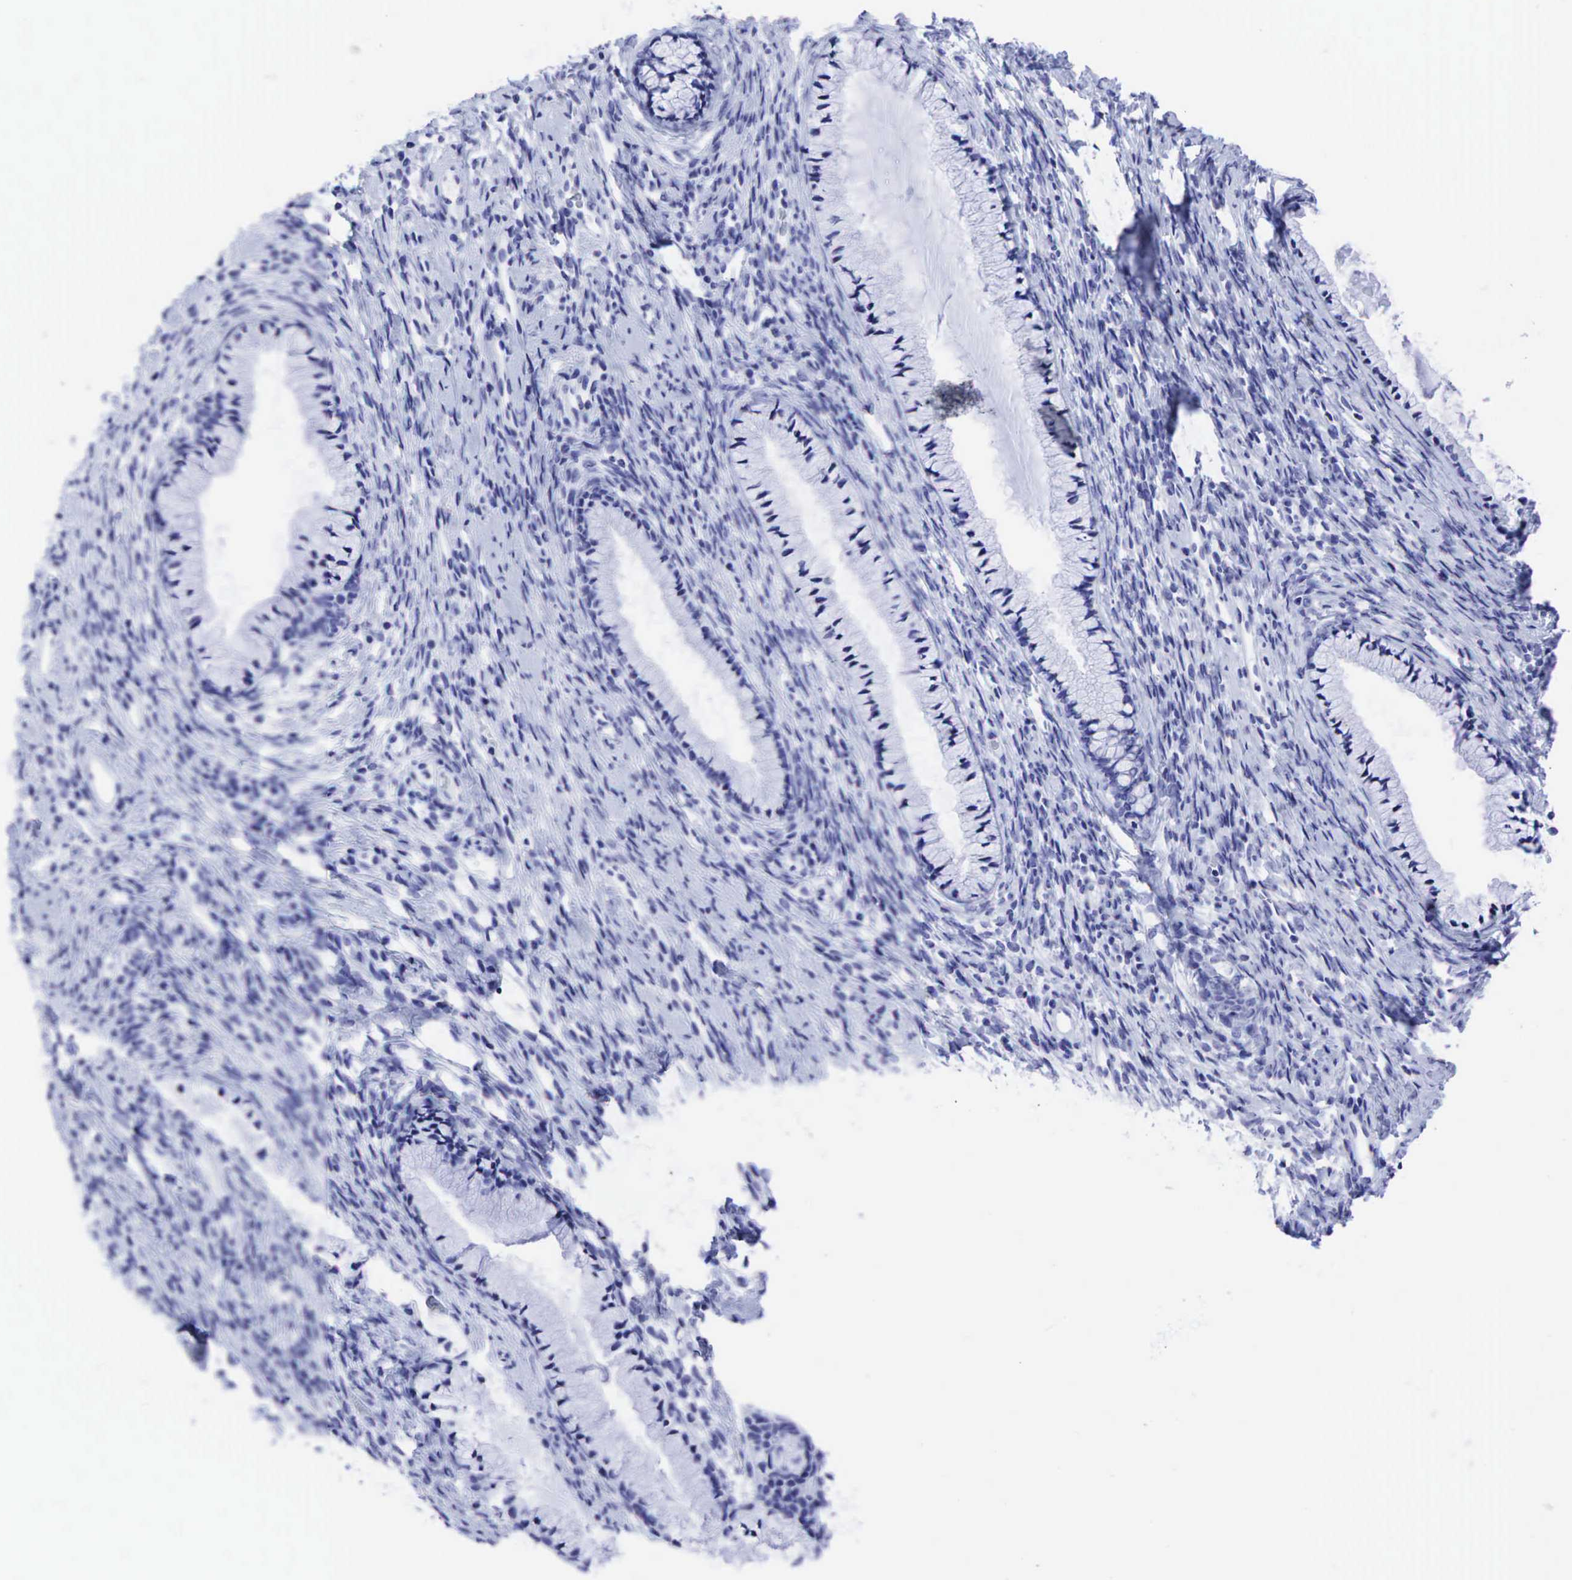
{"staining": {"intensity": "negative", "quantity": "none", "location": "none"}, "tissue": "cervix", "cell_type": "Glandular cells", "image_type": "normal", "snomed": [{"axis": "morphology", "description": "Normal tissue, NOS"}, {"axis": "topography", "description": "Cervix"}], "caption": "An image of cervix stained for a protein displays no brown staining in glandular cells.", "gene": "CEACAM5", "patient": {"sex": "female", "age": 82}}